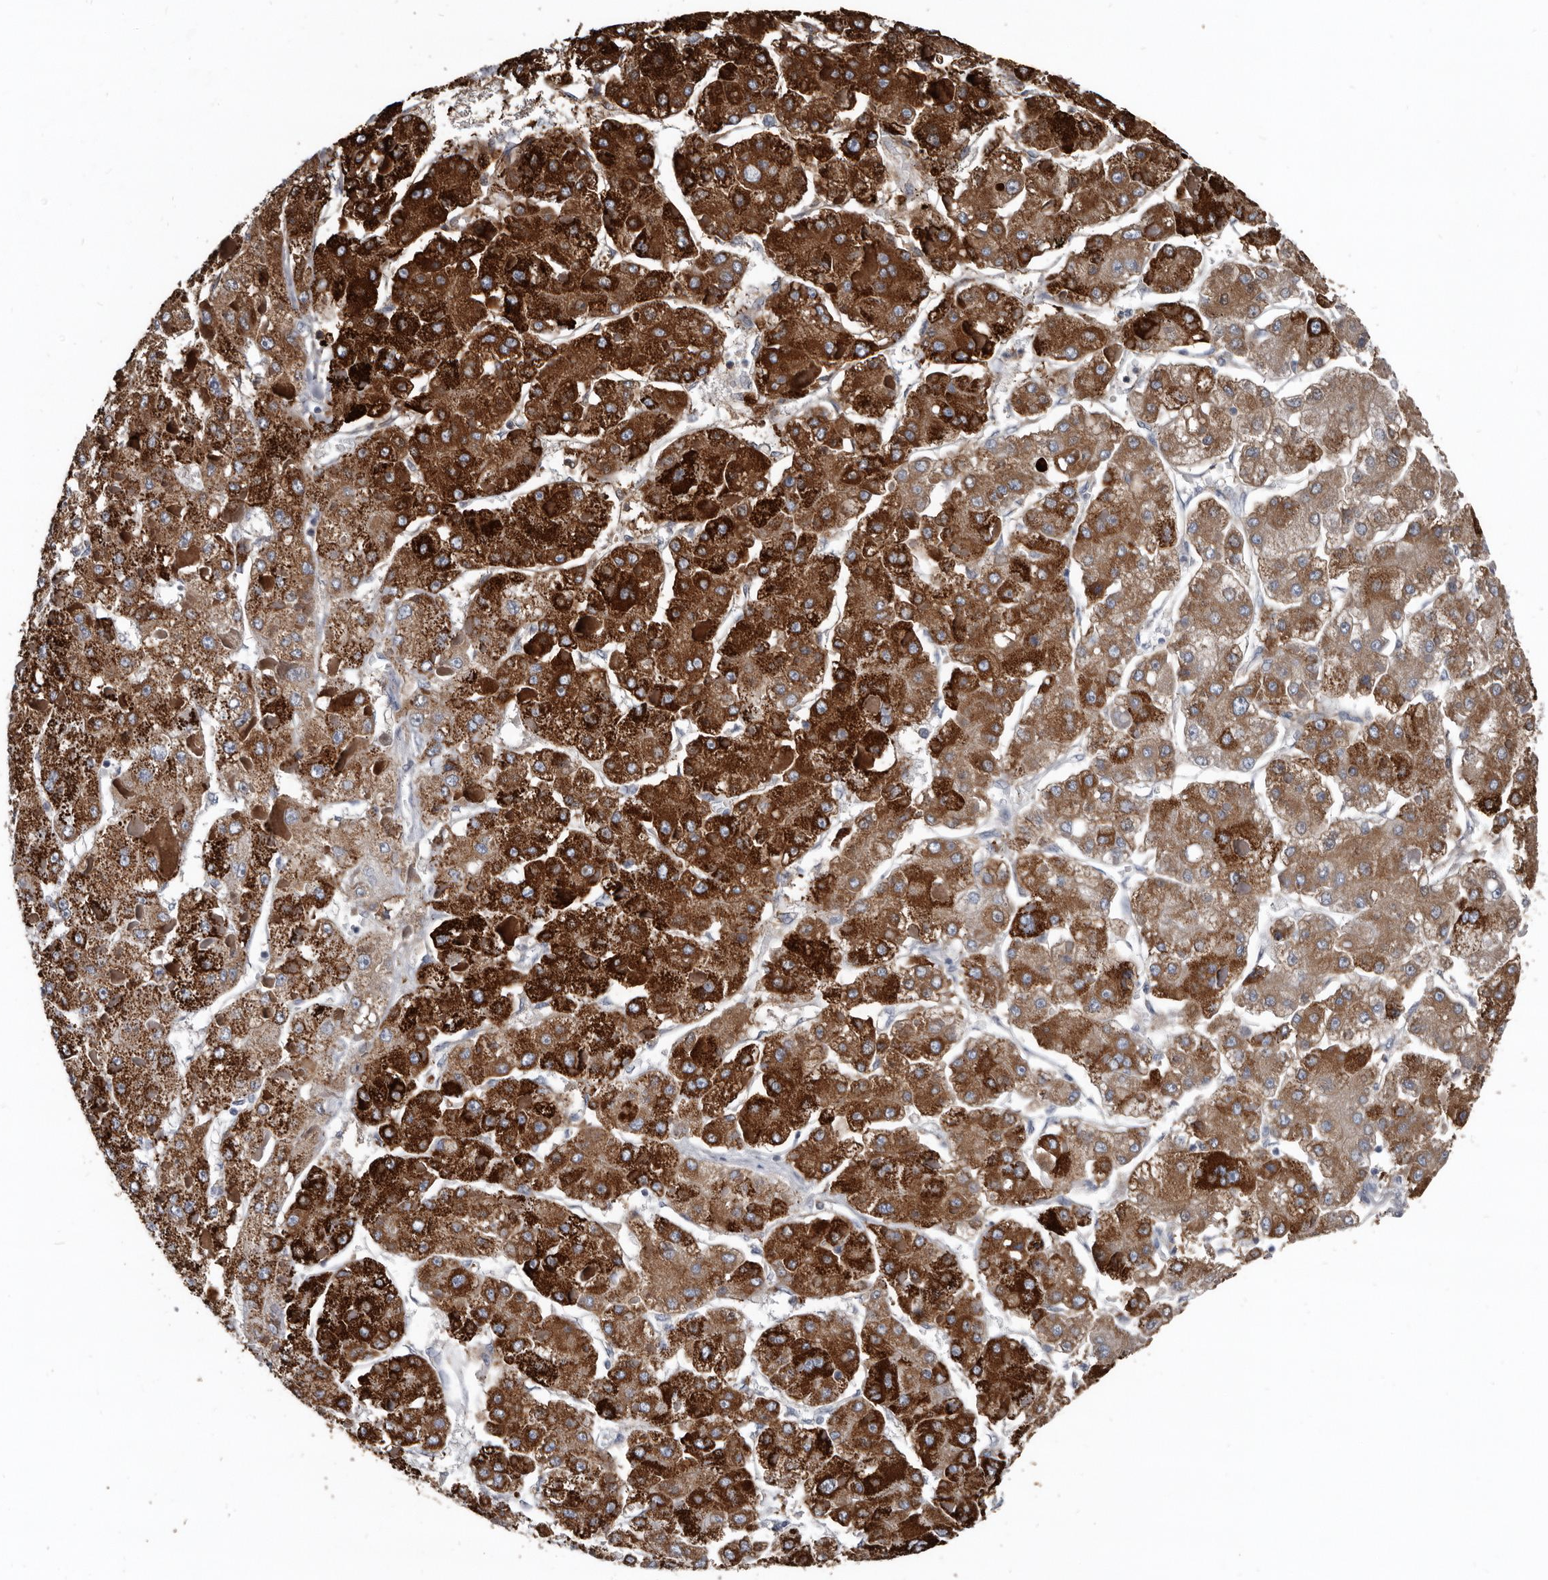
{"staining": {"intensity": "strong", "quantity": ">75%", "location": "cytoplasmic/membranous"}, "tissue": "liver cancer", "cell_type": "Tumor cells", "image_type": "cancer", "snomed": [{"axis": "morphology", "description": "Carcinoma, Hepatocellular, NOS"}, {"axis": "topography", "description": "Liver"}], "caption": "This histopathology image demonstrates IHC staining of human hepatocellular carcinoma (liver), with high strong cytoplasmic/membranous staining in about >75% of tumor cells.", "gene": "GREB1", "patient": {"sex": "female", "age": 73}}